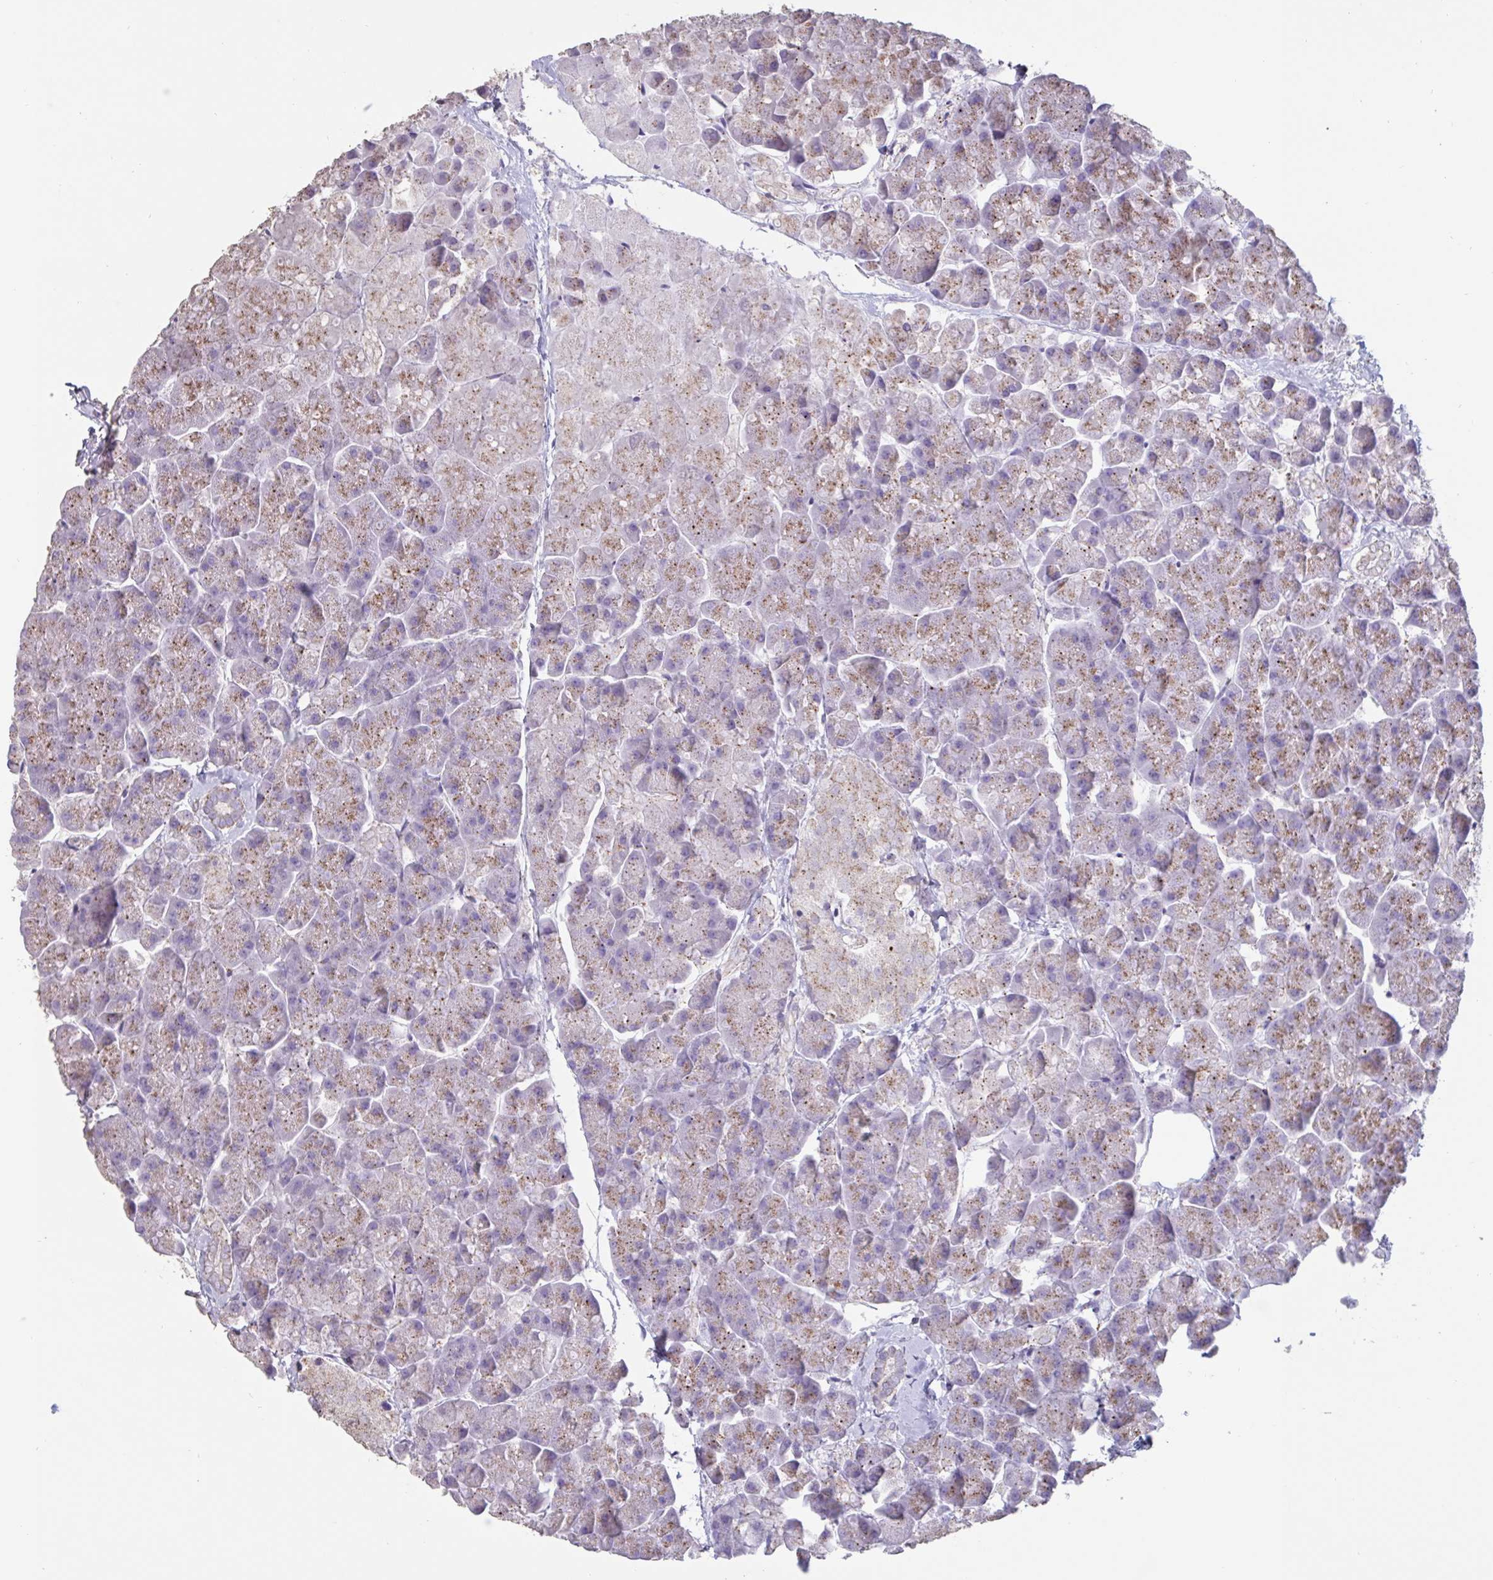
{"staining": {"intensity": "moderate", "quantity": ">75%", "location": "cytoplasmic/membranous"}, "tissue": "pancreas", "cell_type": "Exocrine glandular cells", "image_type": "normal", "snomed": [{"axis": "morphology", "description": "Normal tissue, NOS"}, {"axis": "topography", "description": "Pancreas"}, {"axis": "topography", "description": "Peripheral nerve tissue"}], "caption": "Exocrine glandular cells display medium levels of moderate cytoplasmic/membranous staining in approximately >75% of cells in benign human pancreas.", "gene": "CHMP5", "patient": {"sex": "male", "age": 54}}